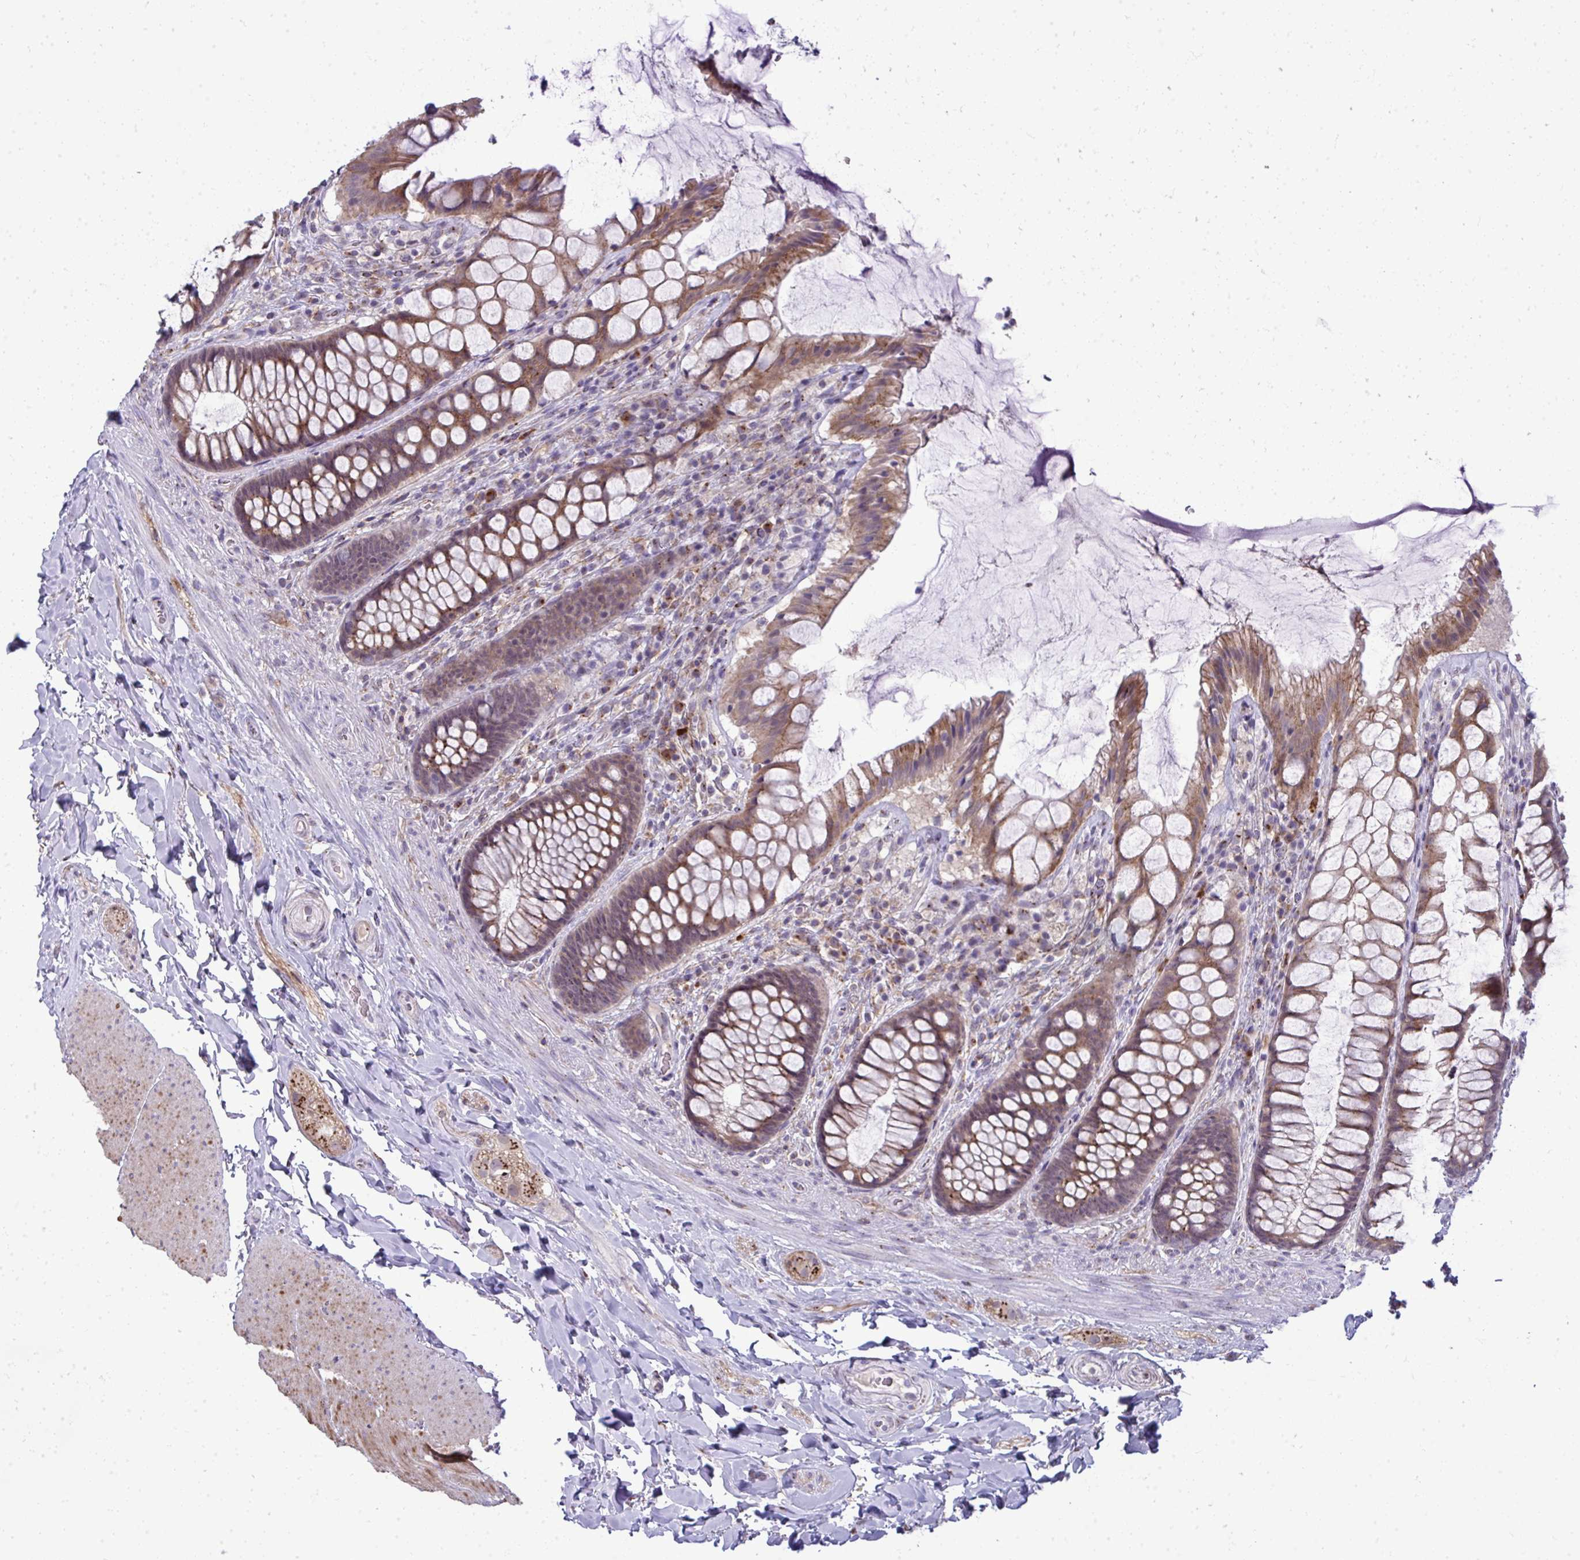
{"staining": {"intensity": "moderate", "quantity": ">75%", "location": "cytoplasmic/membranous"}, "tissue": "rectum", "cell_type": "Glandular cells", "image_type": "normal", "snomed": [{"axis": "morphology", "description": "Normal tissue, NOS"}, {"axis": "topography", "description": "Rectum"}], "caption": "DAB immunohistochemical staining of unremarkable rectum shows moderate cytoplasmic/membranous protein staining in approximately >75% of glandular cells.", "gene": "DTX4", "patient": {"sex": "female", "age": 58}}